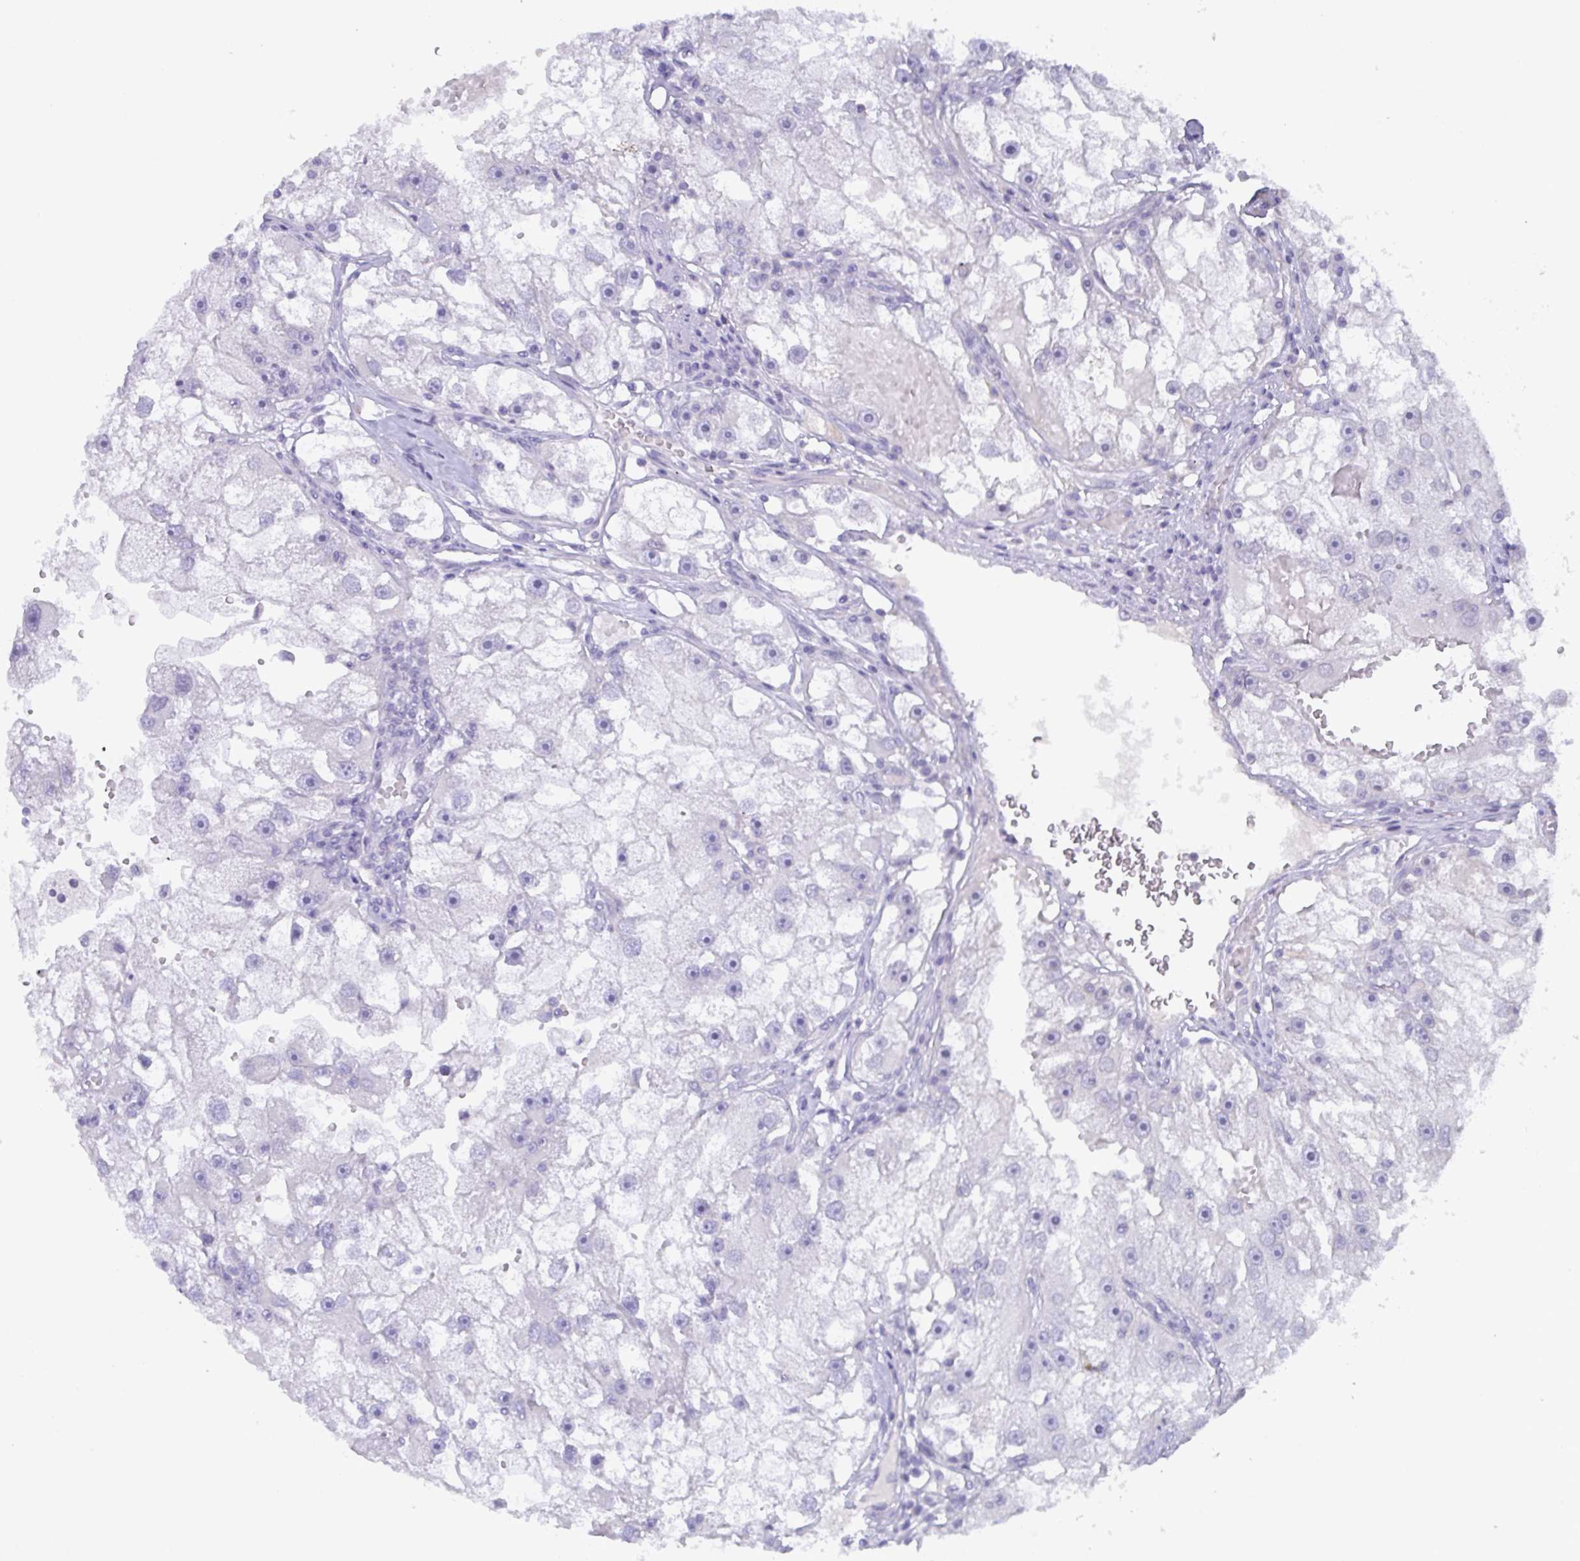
{"staining": {"intensity": "negative", "quantity": "none", "location": "none"}, "tissue": "renal cancer", "cell_type": "Tumor cells", "image_type": "cancer", "snomed": [{"axis": "morphology", "description": "Adenocarcinoma, NOS"}, {"axis": "topography", "description": "Kidney"}], "caption": "Tumor cells show no significant protein staining in renal cancer.", "gene": "SERPINB13", "patient": {"sex": "male", "age": 63}}